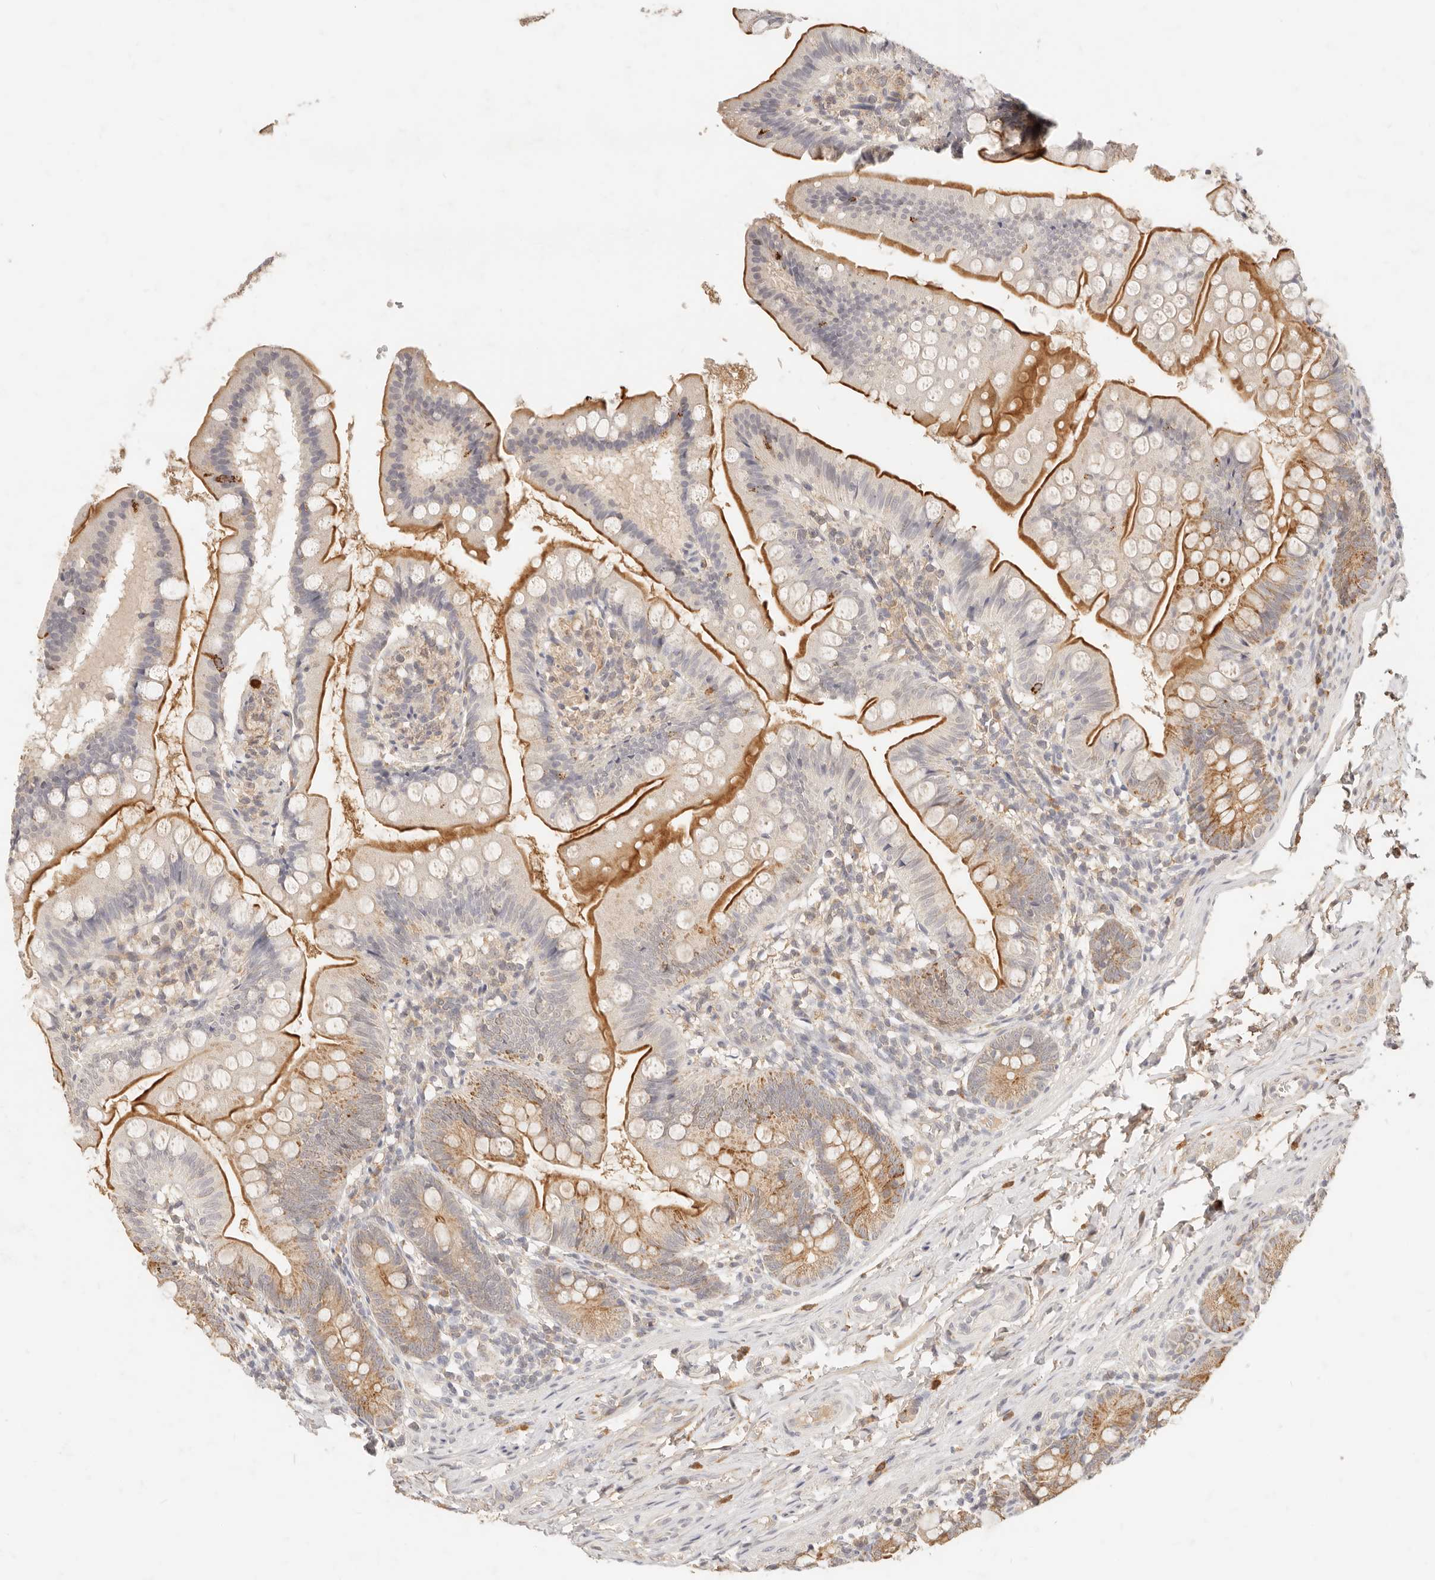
{"staining": {"intensity": "strong", "quantity": "25%-75%", "location": "cytoplasmic/membranous"}, "tissue": "small intestine", "cell_type": "Glandular cells", "image_type": "normal", "snomed": [{"axis": "morphology", "description": "Normal tissue, NOS"}, {"axis": "topography", "description": "Small intestine"}], "caption": "Immunohistochemistry photomicrograph of unremarkable small intestine: human small intestine stained using immunohistochemistry (IHC) demonstrates high levels of strong protein expression localized specifically in the cytoplasmic/membranous of glandular cells, appearing as a cytoplasmic/membranous brown color.", "gene": "TMTC2", "patient": {"sex": "male", "age": 7}}